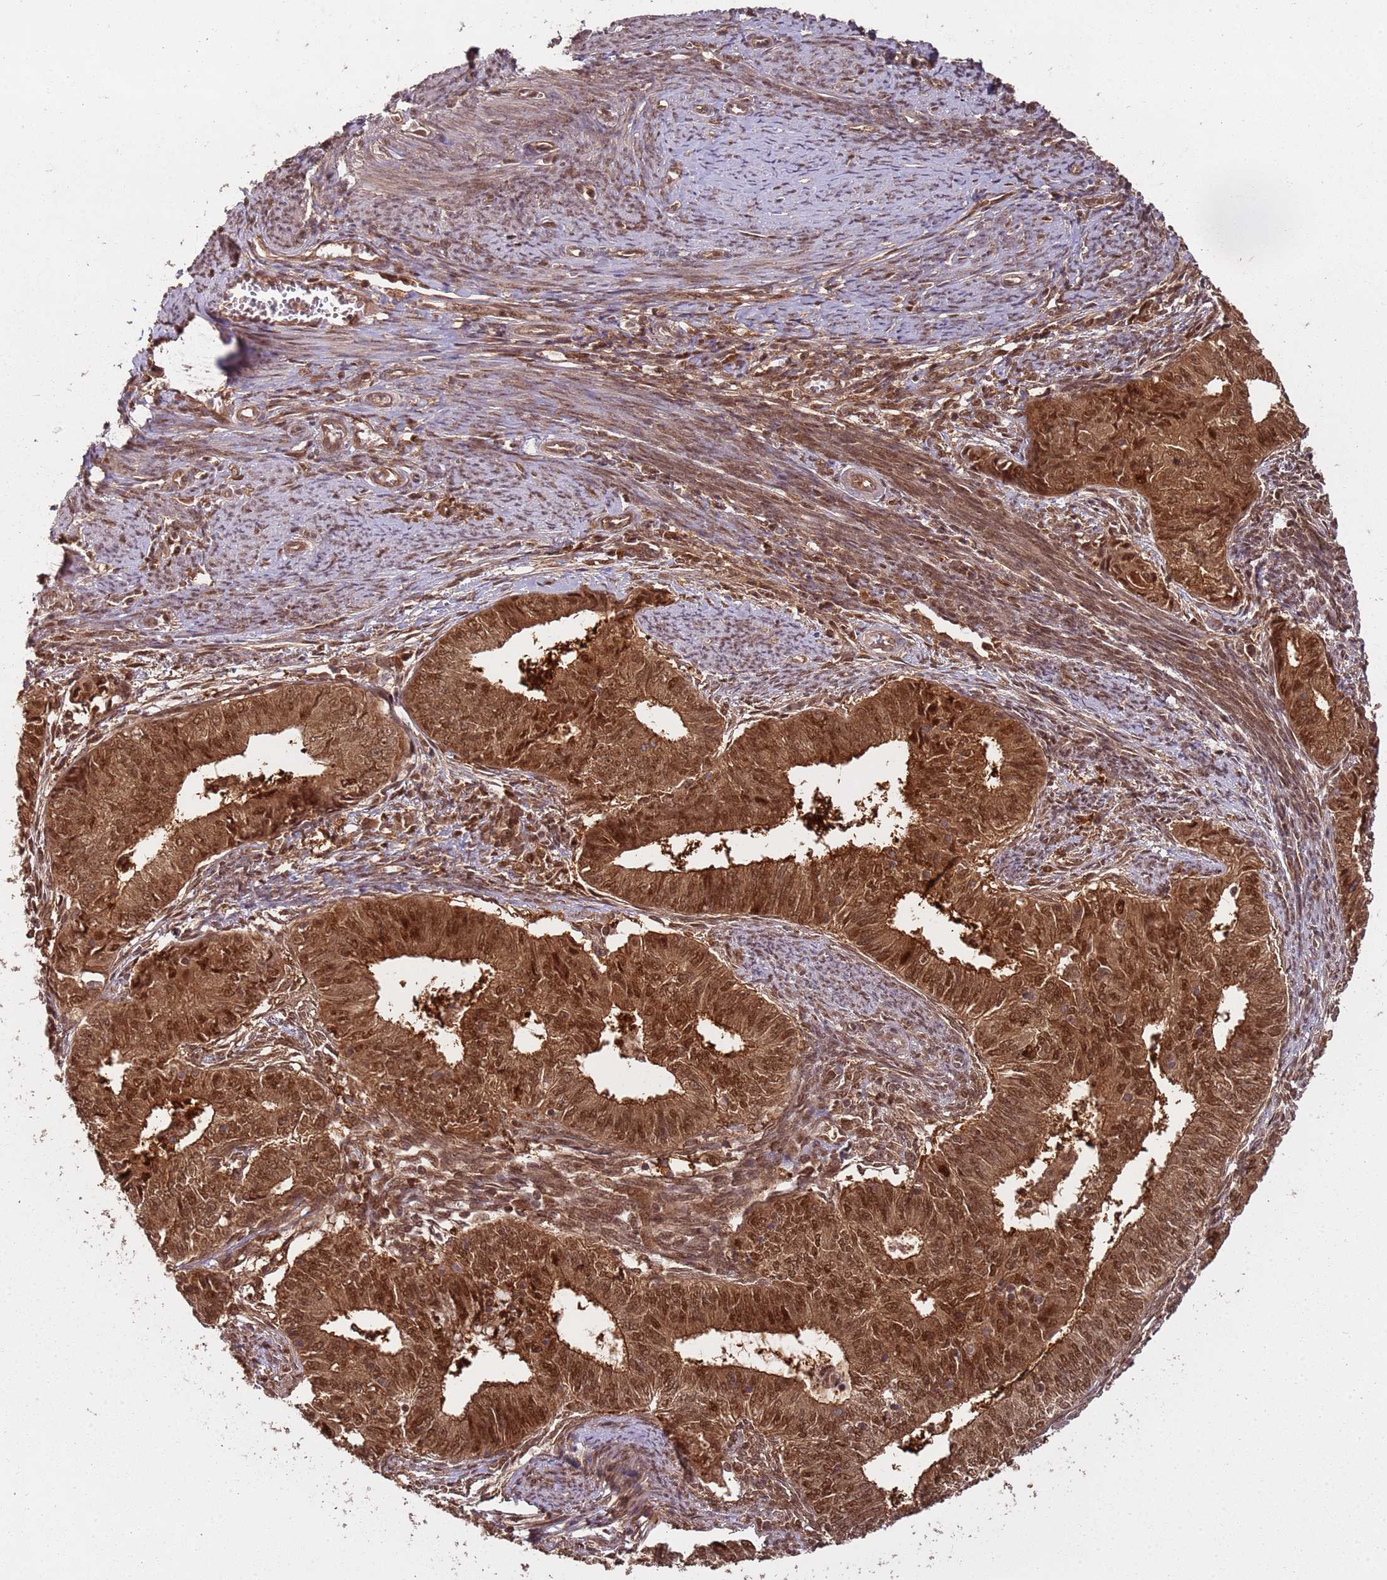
{"staining": {"intensity": "strong", "quantity": ">75%", "location": "cytoplasmic/membranous,nuclear"}, "tissue": "endometrial cancer", "cell_type": "Tumor cells", "image_type": "cancer", "snomed": [{"axis": "morphology", "description": "Adenocarcinoma, NOS"}, {"axis": "topography", "description": "Endometrium"}], "caption": "This is a micrograph of immunohistochemistry (IHC) staining of endometrial cancer (adenocarcinoma), which shows strong positivity in the cytoplasmic/membranous and nuclear of tumor cells.", "gene": "PGLS", "patient": {"sex": "female", "age": 62}}